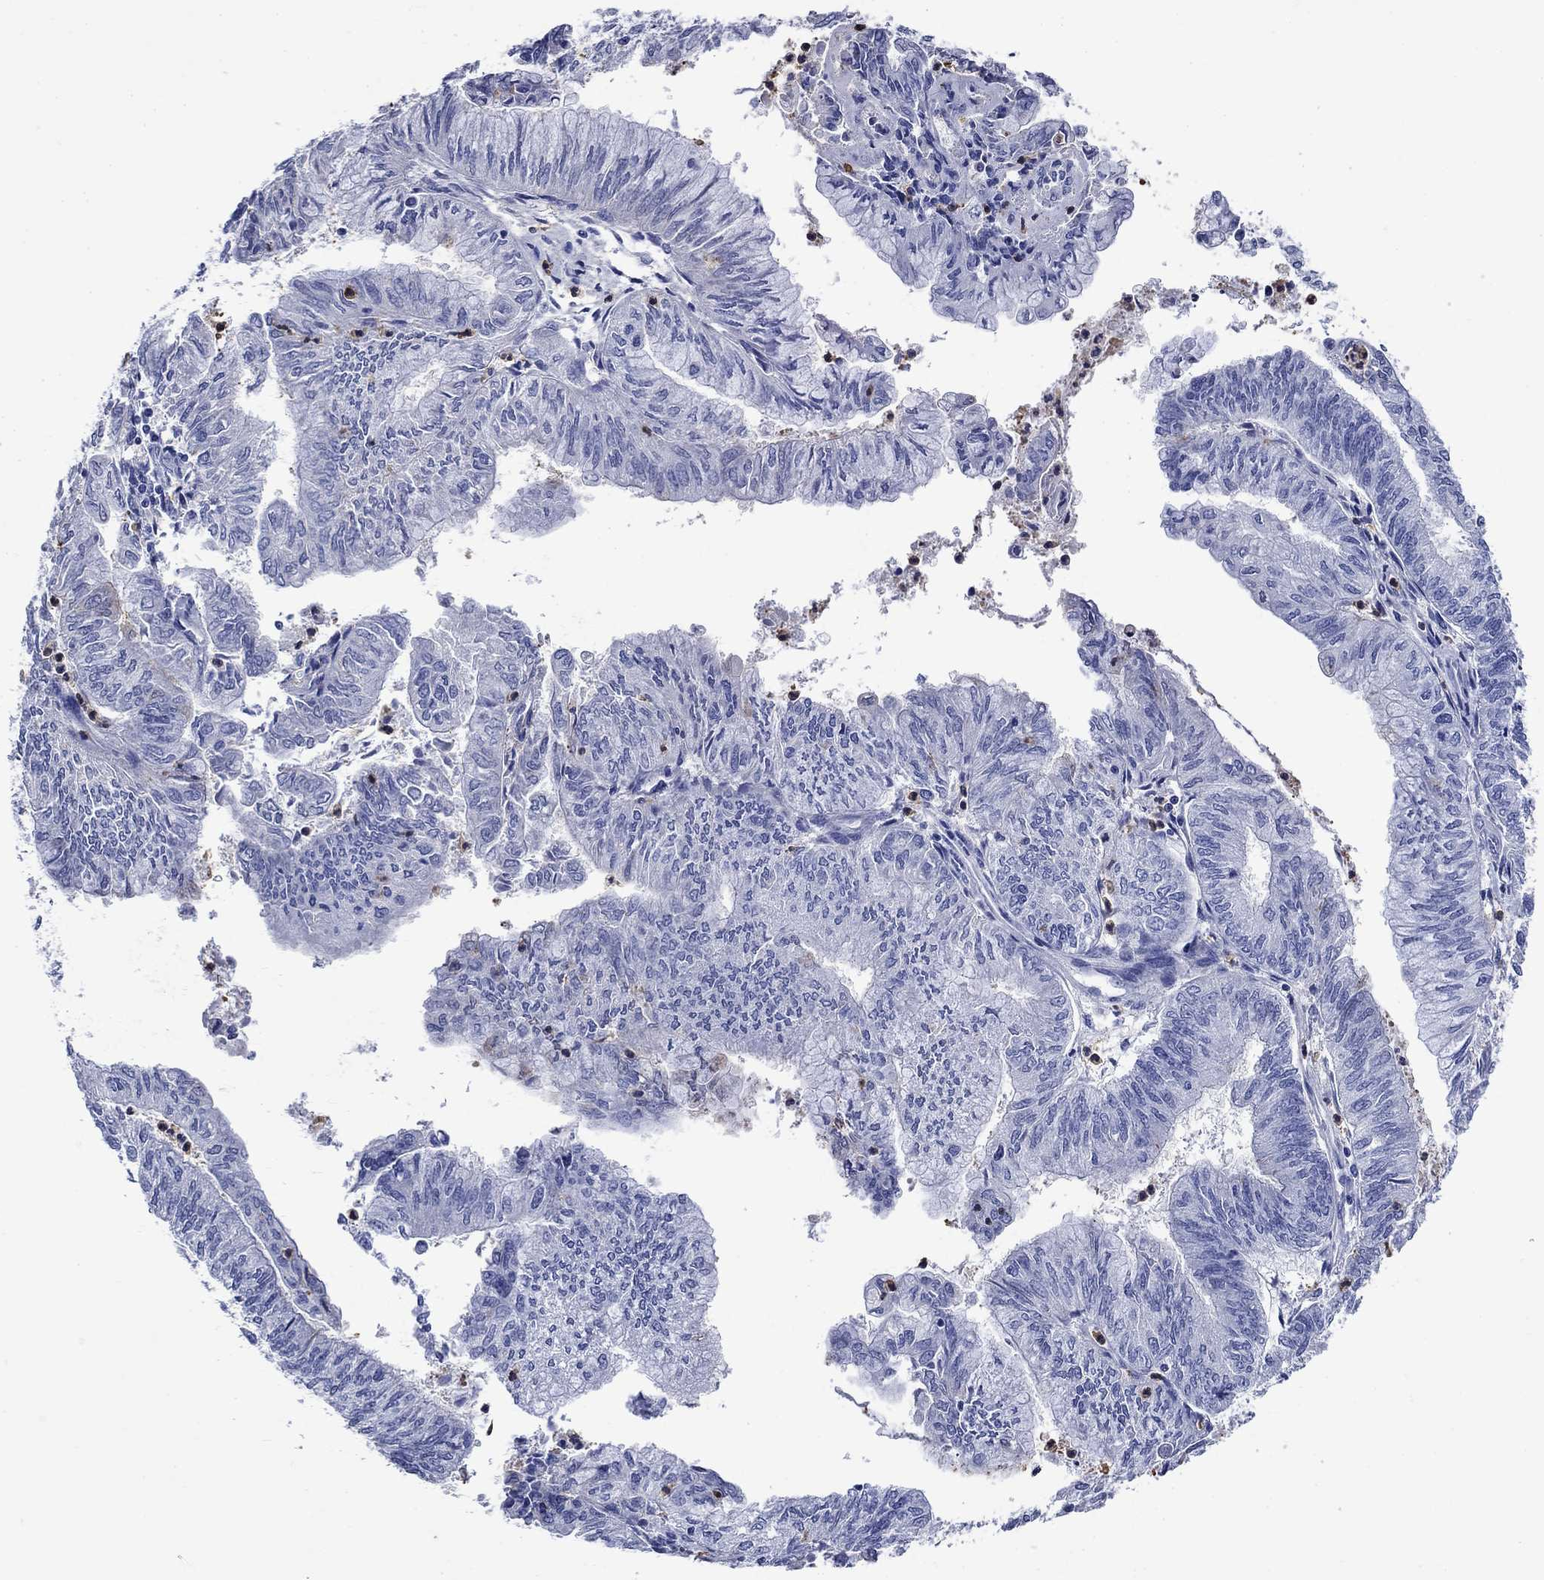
{"staining": {"intensity": "negative", "quantity": "none", "location": "none"}, "tissue": "endometrial cancer", "cell_type": "Tumor cells", "image_type": "cancer", "snomed": [{"axis": "morphology", "description": "Adenocarcinoma, NOS"}, {"axis": "topography", "description": "Endometrium"}], "caption": "Immunohistochemistry (IHC) micrograph of human adenocarcinoma (endometrial) stained for a protein (brown), which reveals no positivity in tumor cells.", "gene": "TFR2", "patient": {"sex": "female", "age": 59}}